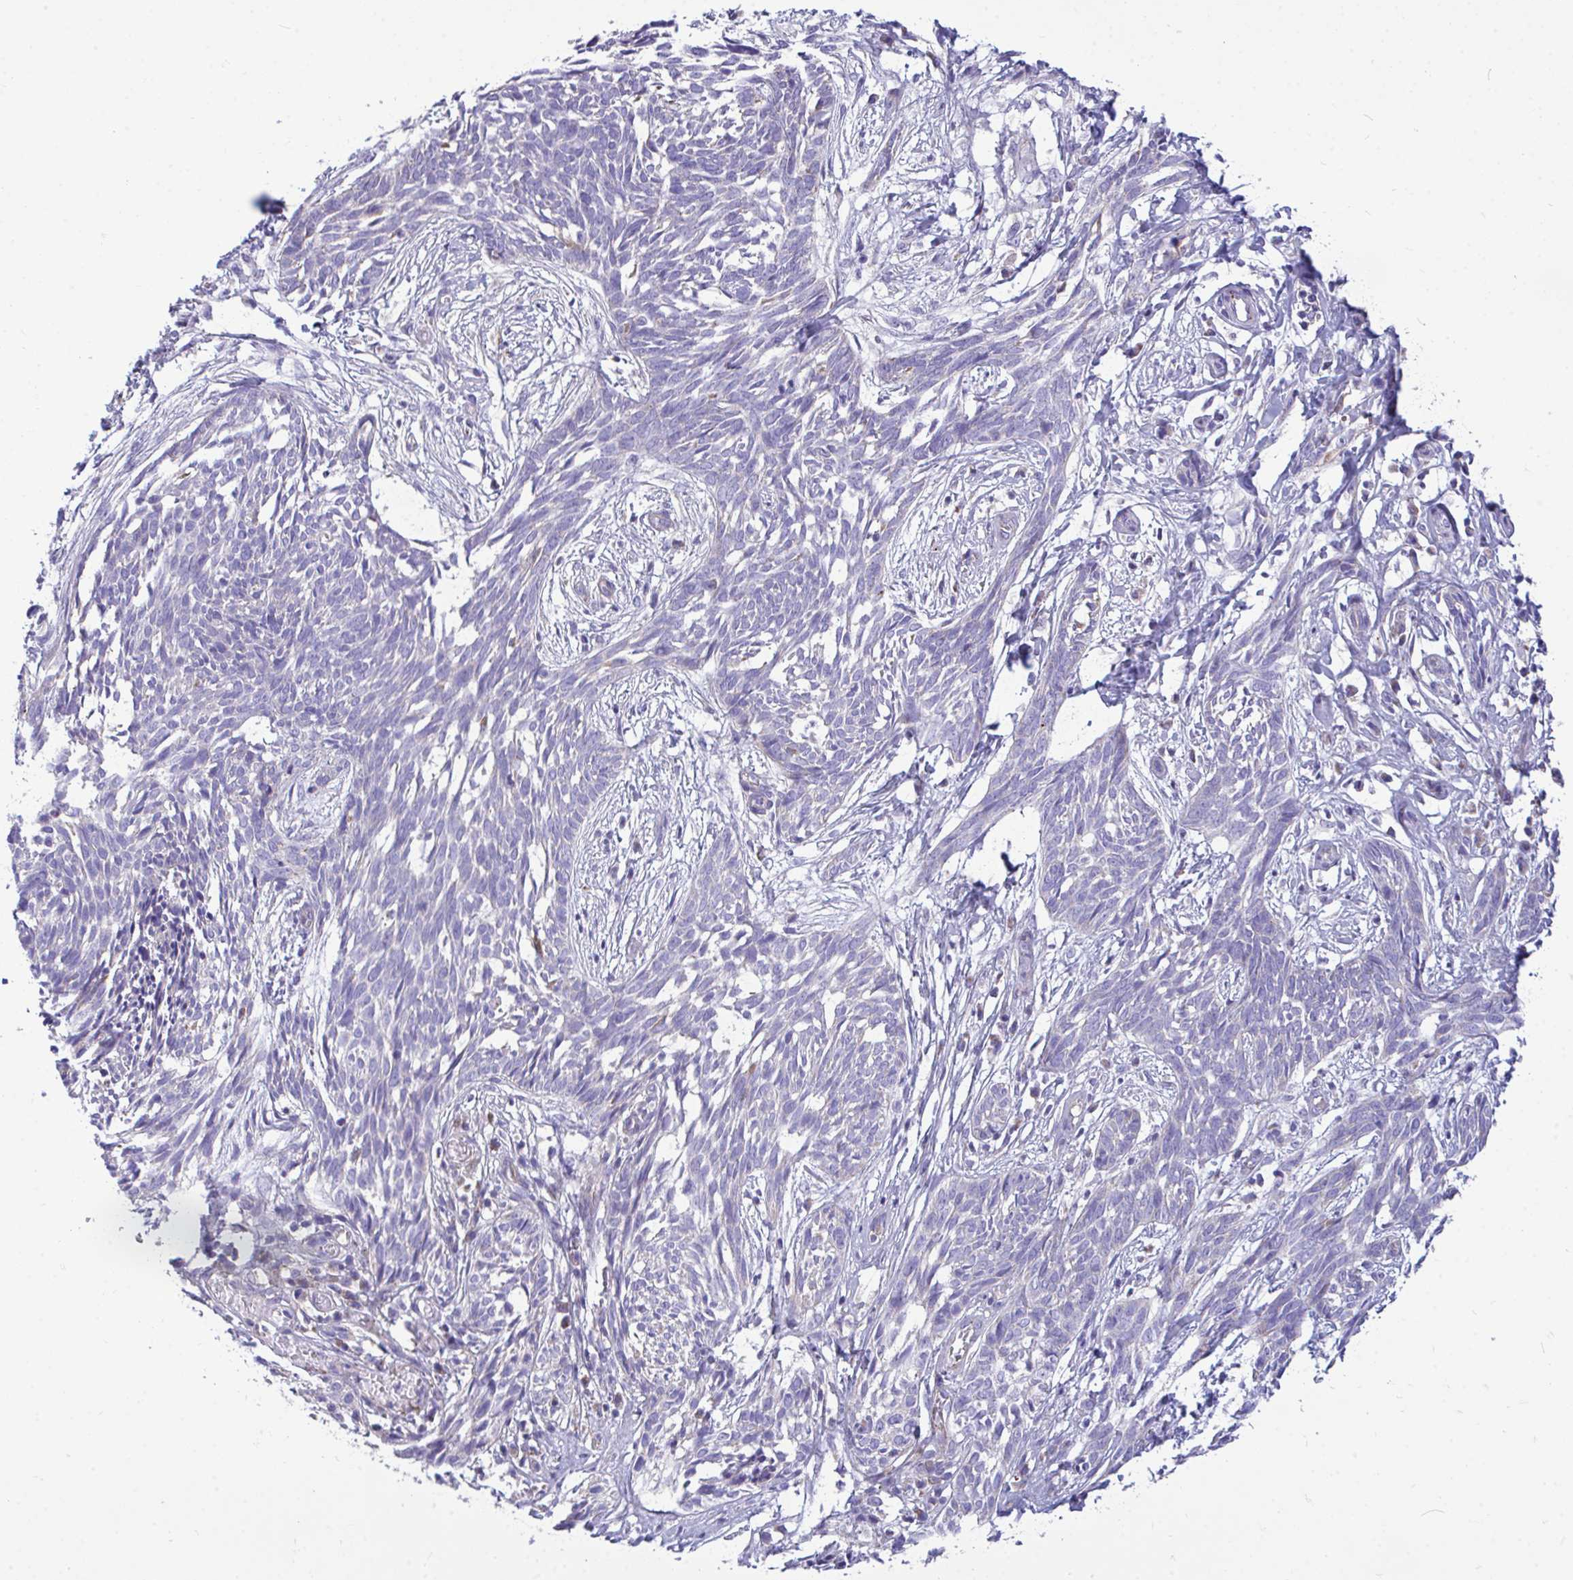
{"staining": {"intensity": "negative", "quantity": "none", "location": "none"}, "tissue": "skin cancer", "cell_type": "Tumor cells", "image_type": "cancer", "snomed": [{"axis": "morphology", "description": "Basal cell carcinoma"}, {"axis": "topography", "description": "Skin"}, {"axis": "topography", "description": "Skin, foot"}], "caption": "The IHC image has no significant expression in tumor cells of skin basal cell carcinoma tissue. (Brightfield microscopy of DAB immunohistochemistry (IHC) at high magnification).", "gene": "MRPS16", "patient": {"sex": "female", "age": 86}}